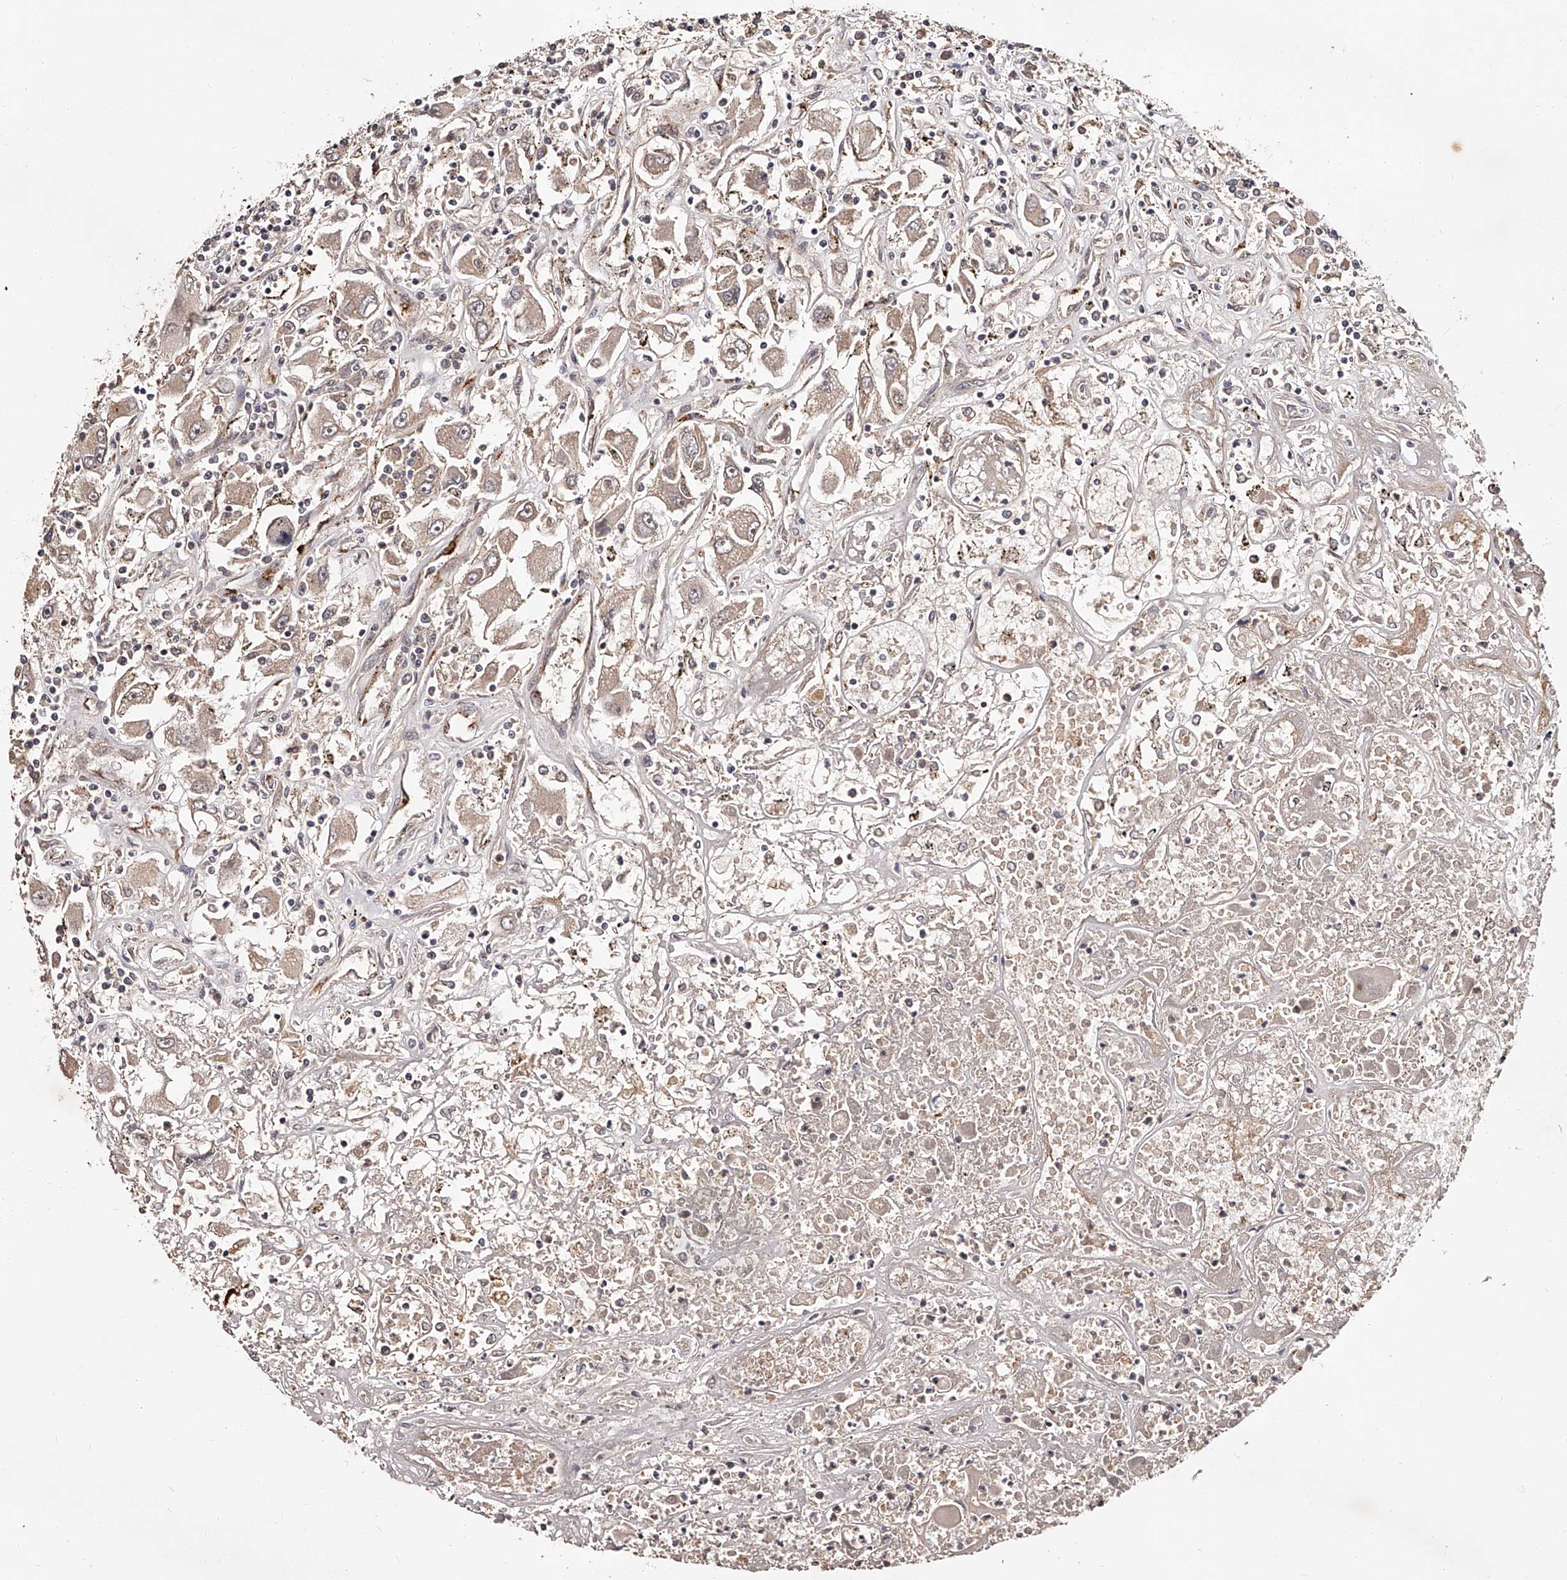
{"staining": {"intensity": "weak", "quantity": "<25%", "location": "cytoplasmic/membranous"}, "tissue": "renal cancer", "cell_type": "Tumor cells", "image_type": "cancer", "snomed": [{"axis": "morphology", "description": "Adenocarcinoma, NOS"}, {"axis": "topography", "description": "Kidney"}], "caption": "Immunohistochemical staining of renal cancer (adenocarcinoma) shows no significant staining in tumor cells.", "gene": "CUL7", "patient": {"sex": "female", "age": 52}}